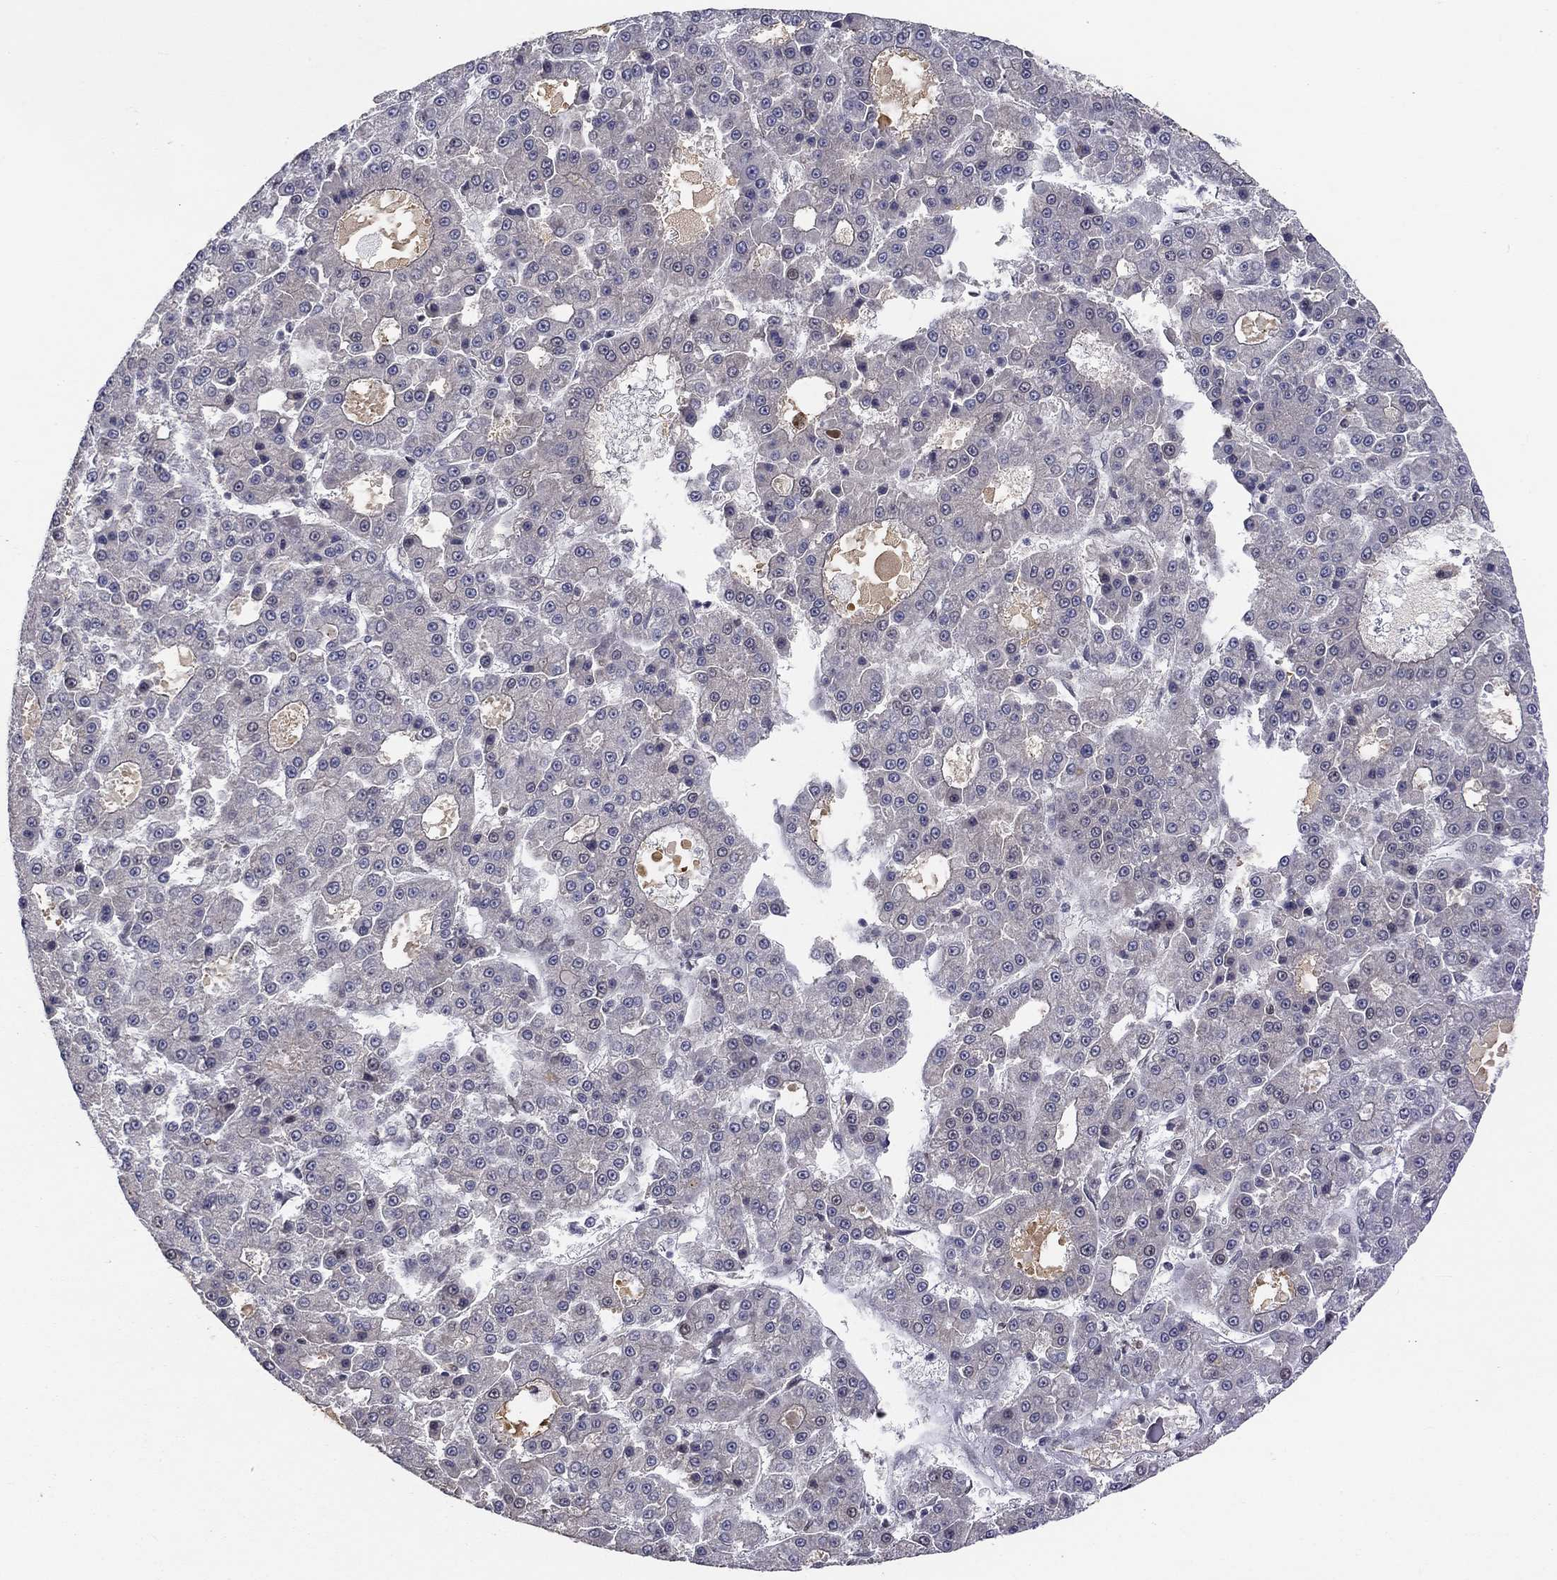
{"staining": {"intensity": "negative", "quantity": "none", "location": "none"}, "tissue": "liver cancer", "cell_type": "Tumor cells", "image_type": "cancer", "snomed": [{"axis": "morphology", "description": "Carcinoma, Hepatocellular, NOS"}, {"axis": "topography", "description": "Liver"}], "caption": "Hepatocellular carcinoma (liver) stained for a protein using IHC reveals no expression tumor cells.", "gene": "CETN3", "patient": {"sex": "male", "age": 70}}